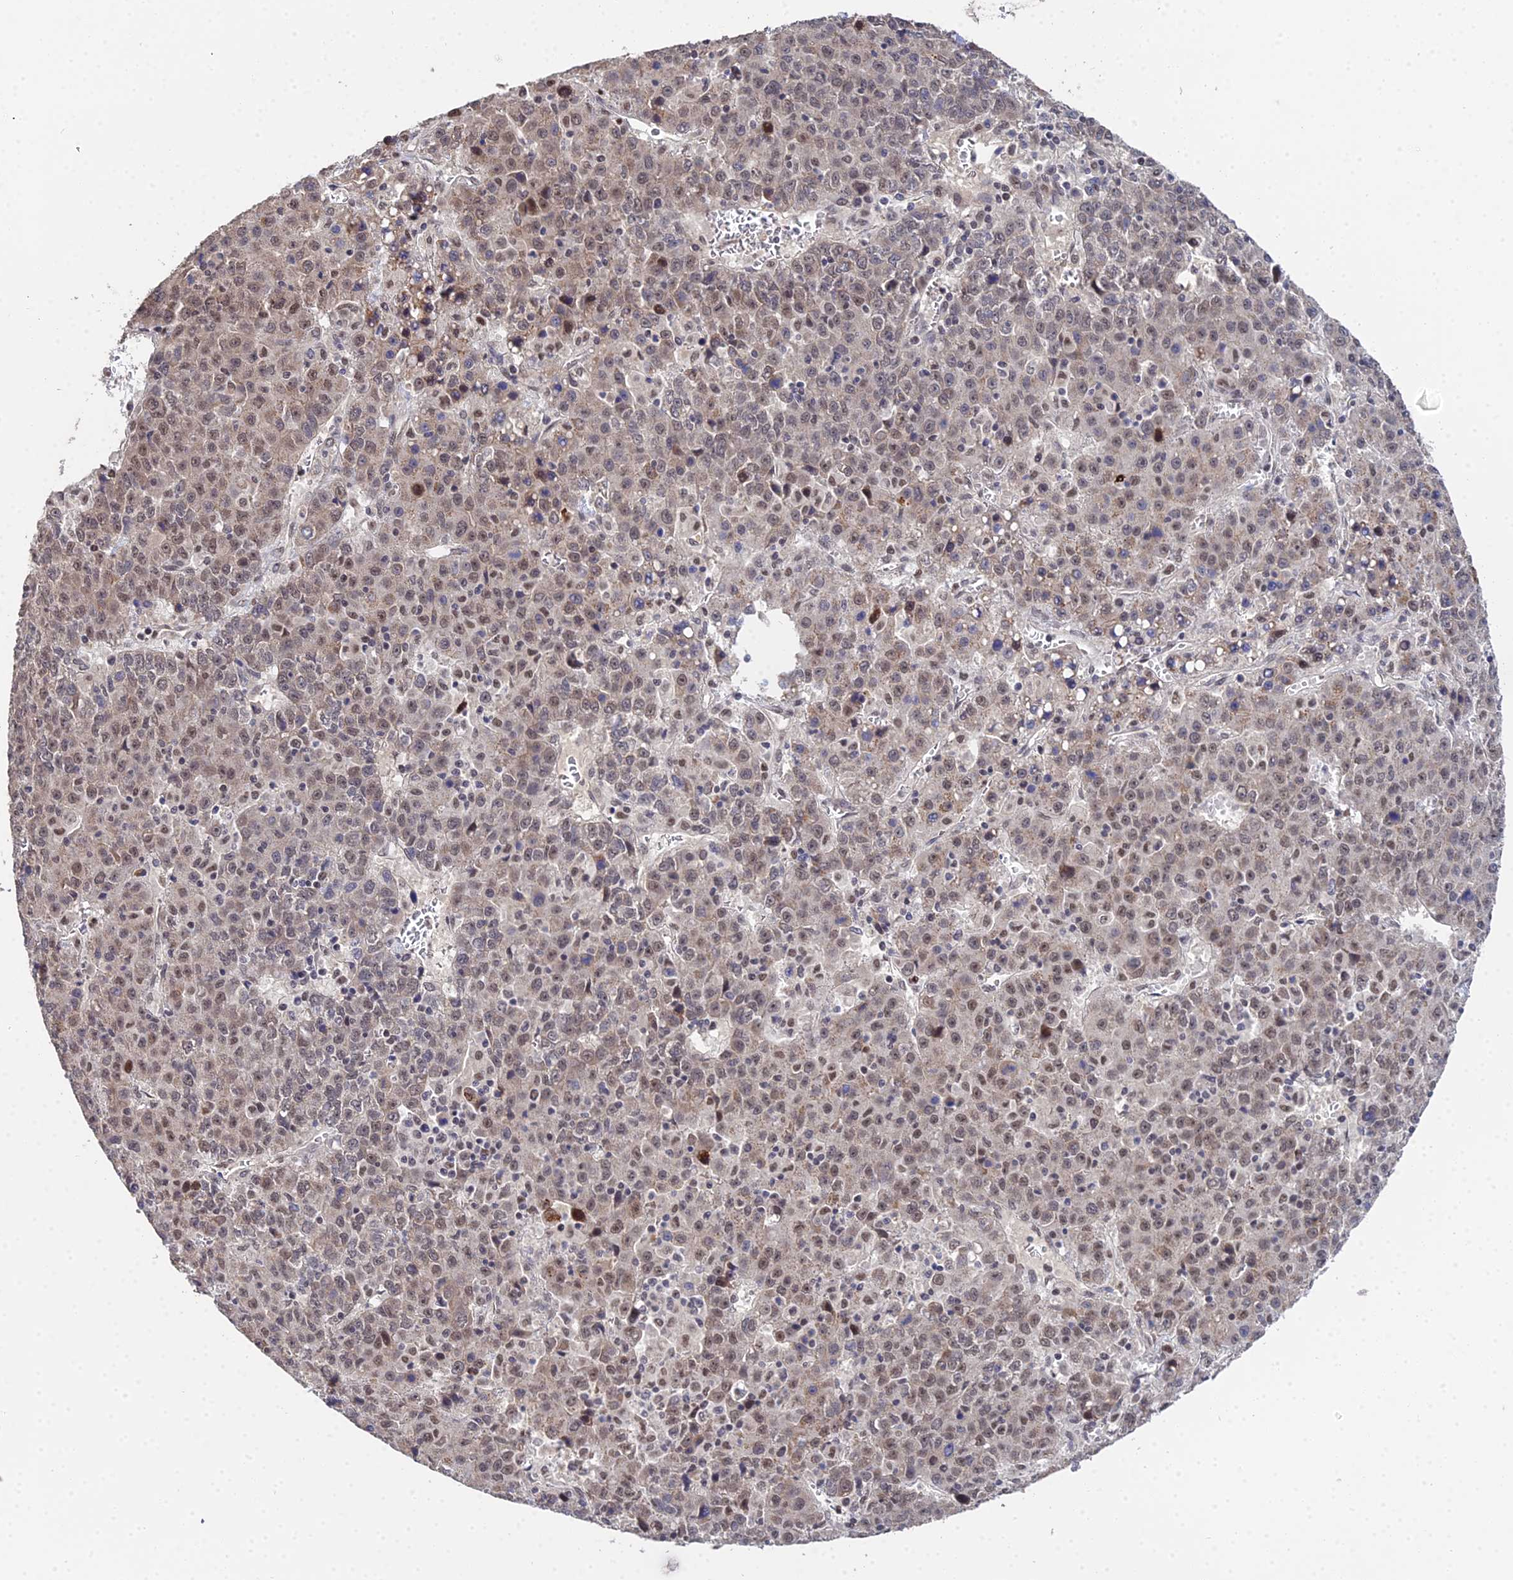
{"staining": {"intensity": "moderate", "quantity": "25%-75%", "location": "cytoplasmic/membranous,nuclear"}, "tissue": "liver cancer", "cell_type": "Tumor cells", "image_type": "cancer", "snomed": [{"axis": "morphology", "description": "Carcinoma, Hepatocellular, NOS"}, {"axis": "topography", "description": "Liver"}], "caption": "Immunohistochemical staining of liver cancer (hepatocellular carcinoma) displays moderate cytoplasmic/membranous and nuclear protein staining in about 25%-75% of tumor cells.", "gene": "ERCC5", "patient": {"sex": "female", "age": 53}}